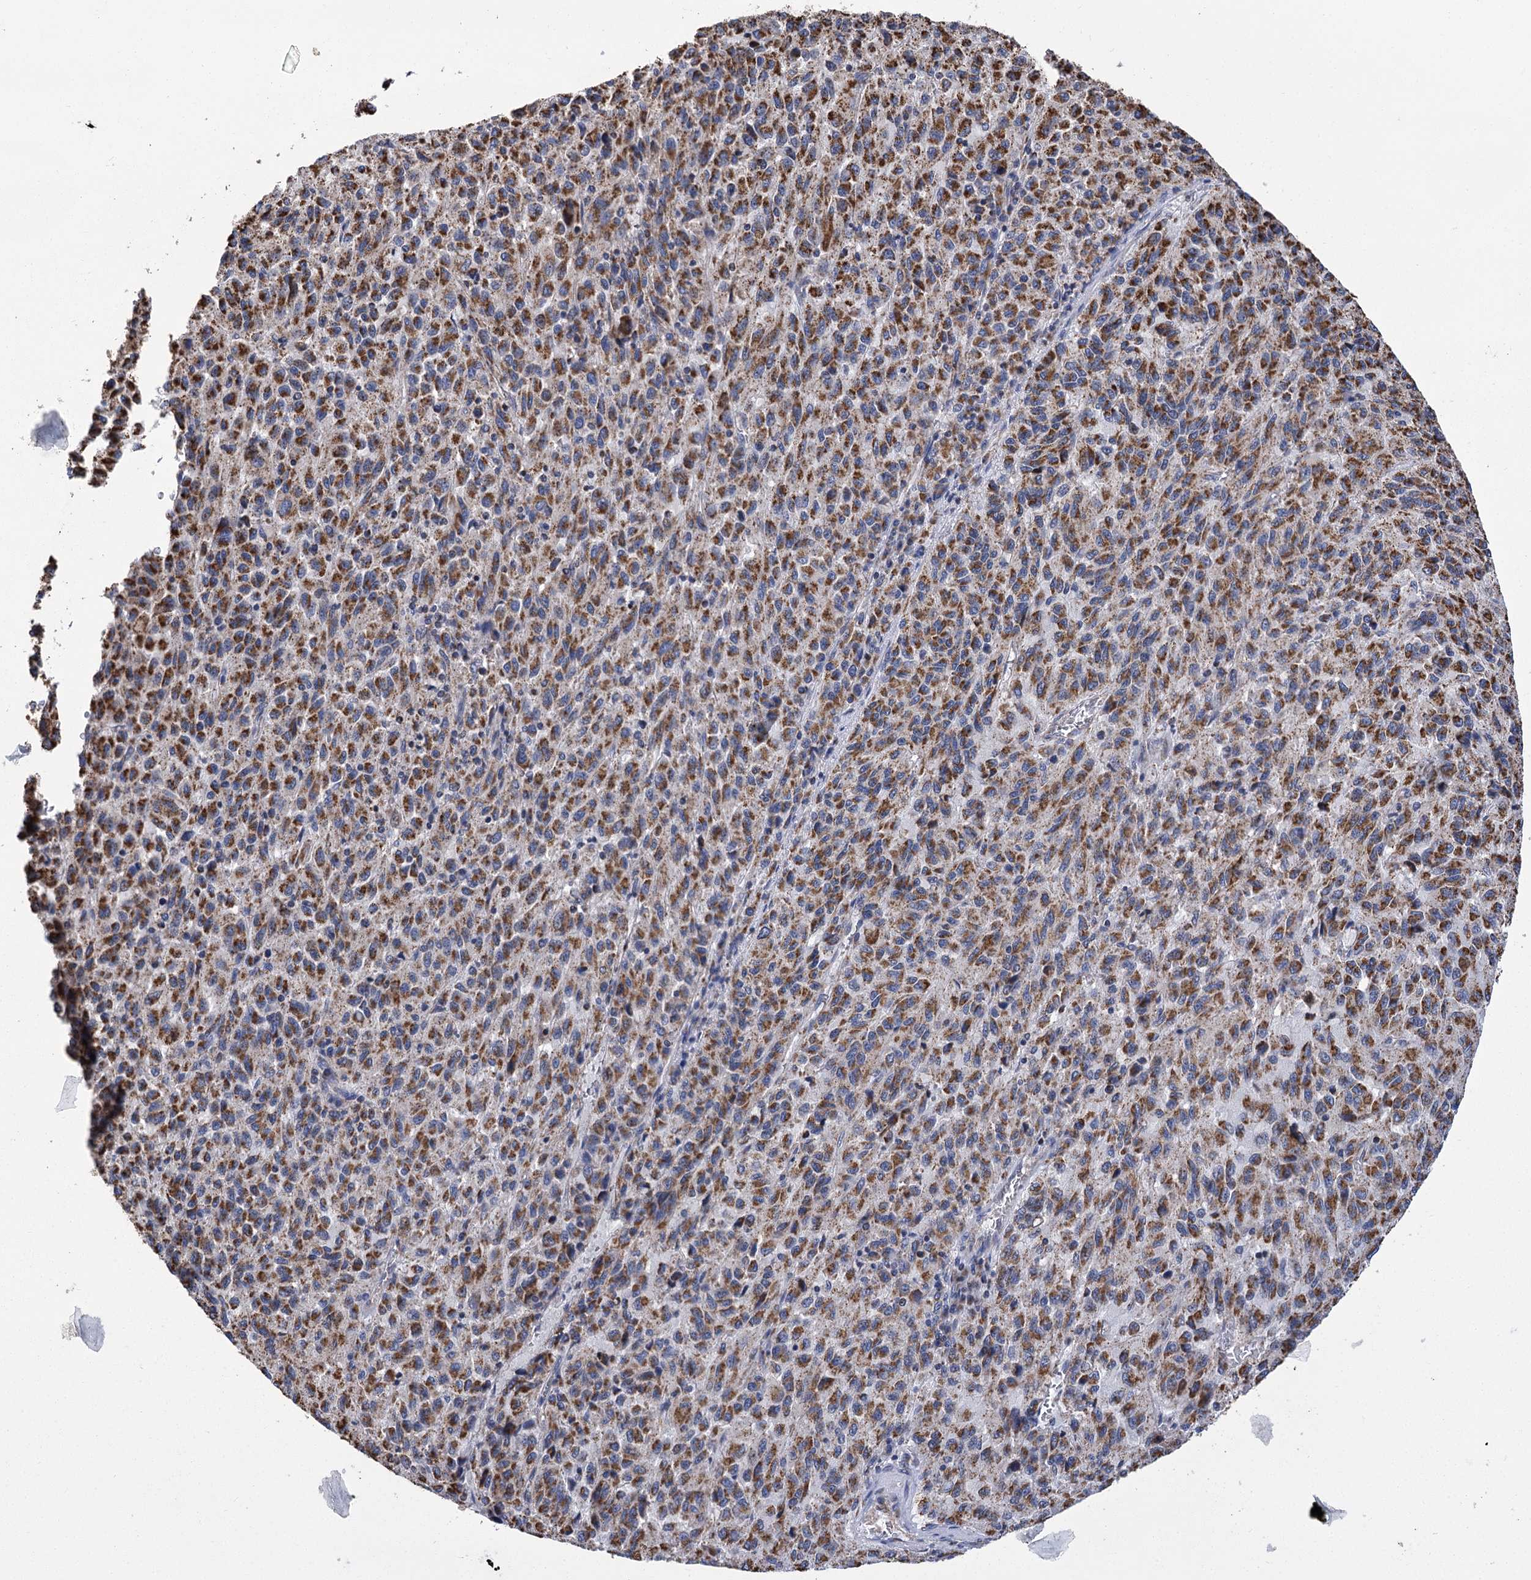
{"staining": {"intensity": "strong", "quantity": ">75%", "location": "cytoplasmic/membranous"}, "tissue": "melanoma", "cell_type": "Tumor cells", "image_type": "cancer", "snomed": [{"axis": "morphology", "description": "Malignant melanoma, Metastatic site"}, {"axis": "topography", "description": "Lung"}], "caption": "High-magnification brightfield microscopy of malignant melanoma (metastatic site) stained with DAB (3,3'-diaminobenzidine) (brown) and counterstained with hematoxylin (blue). tumor cells exhibit strong cytoplasmic/membranous expression is identified in about>75% of cells.", "gene": "CCDC73", "patient": {"sex": "male", "age": 64}}